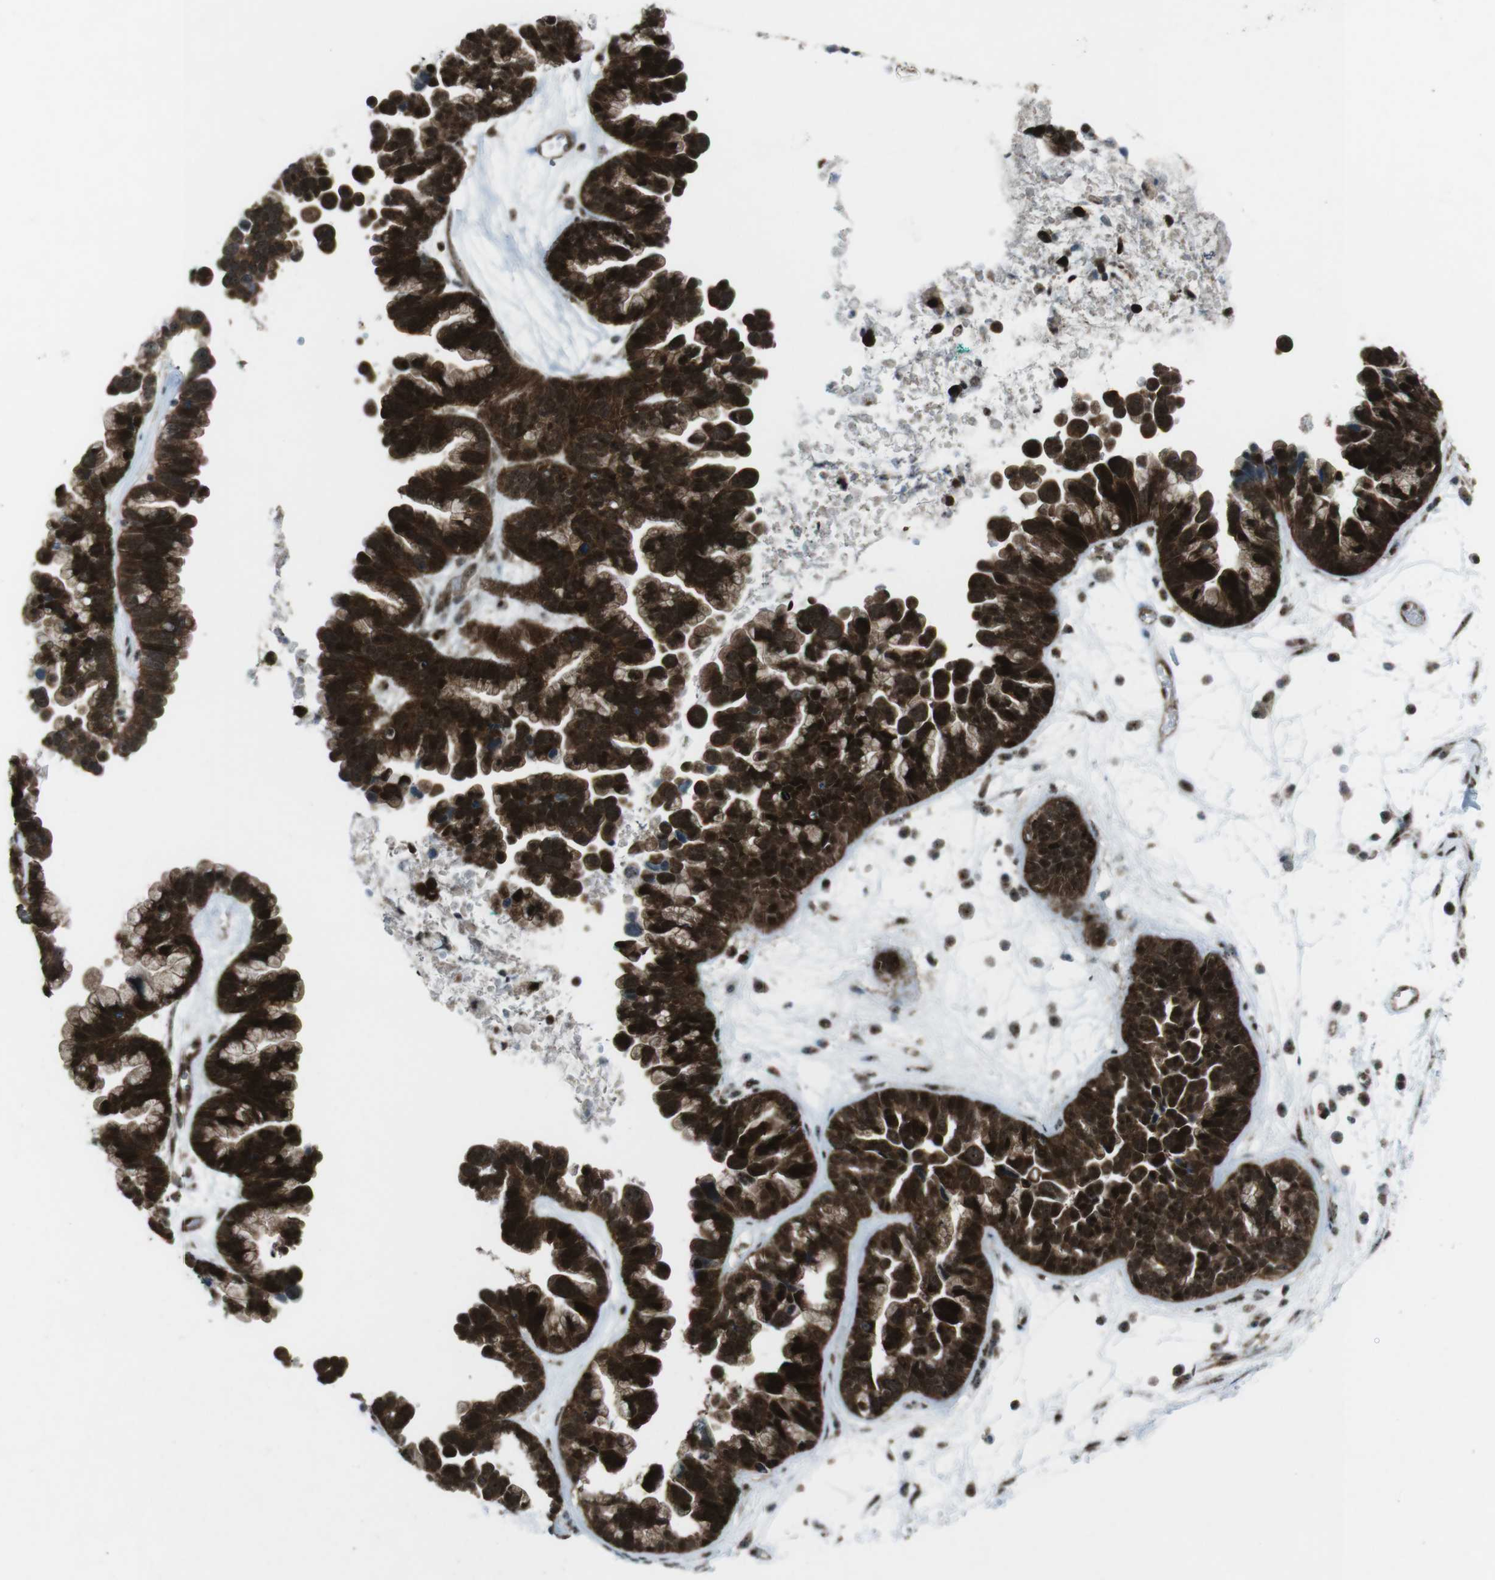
{"staining": {"intensity": "strong", "quantity": ">75%", "location": "cytoplasmic/membranous,nuclear"}, "tissue": "ovarian cancer", "cell_type": "Tumor cells", "image_type": "cancer", "snomed": [{"axis": "morphology", "description": "Cystadenocarcinoma, serous, NOS"}, {"axis": "topography", "description": "Ovary"}], "caption": "Immunohistochemistry micrograph of ovarian cancer (serous cystadenocarcinoma) stained for a protein (brown), which displays high levels of strong cytoplasmic/membranous and nuclear positivity in about >75% of tumor cells.", "gene": "CSNK1D", "patient": {"sex": "female", "age": 56}}